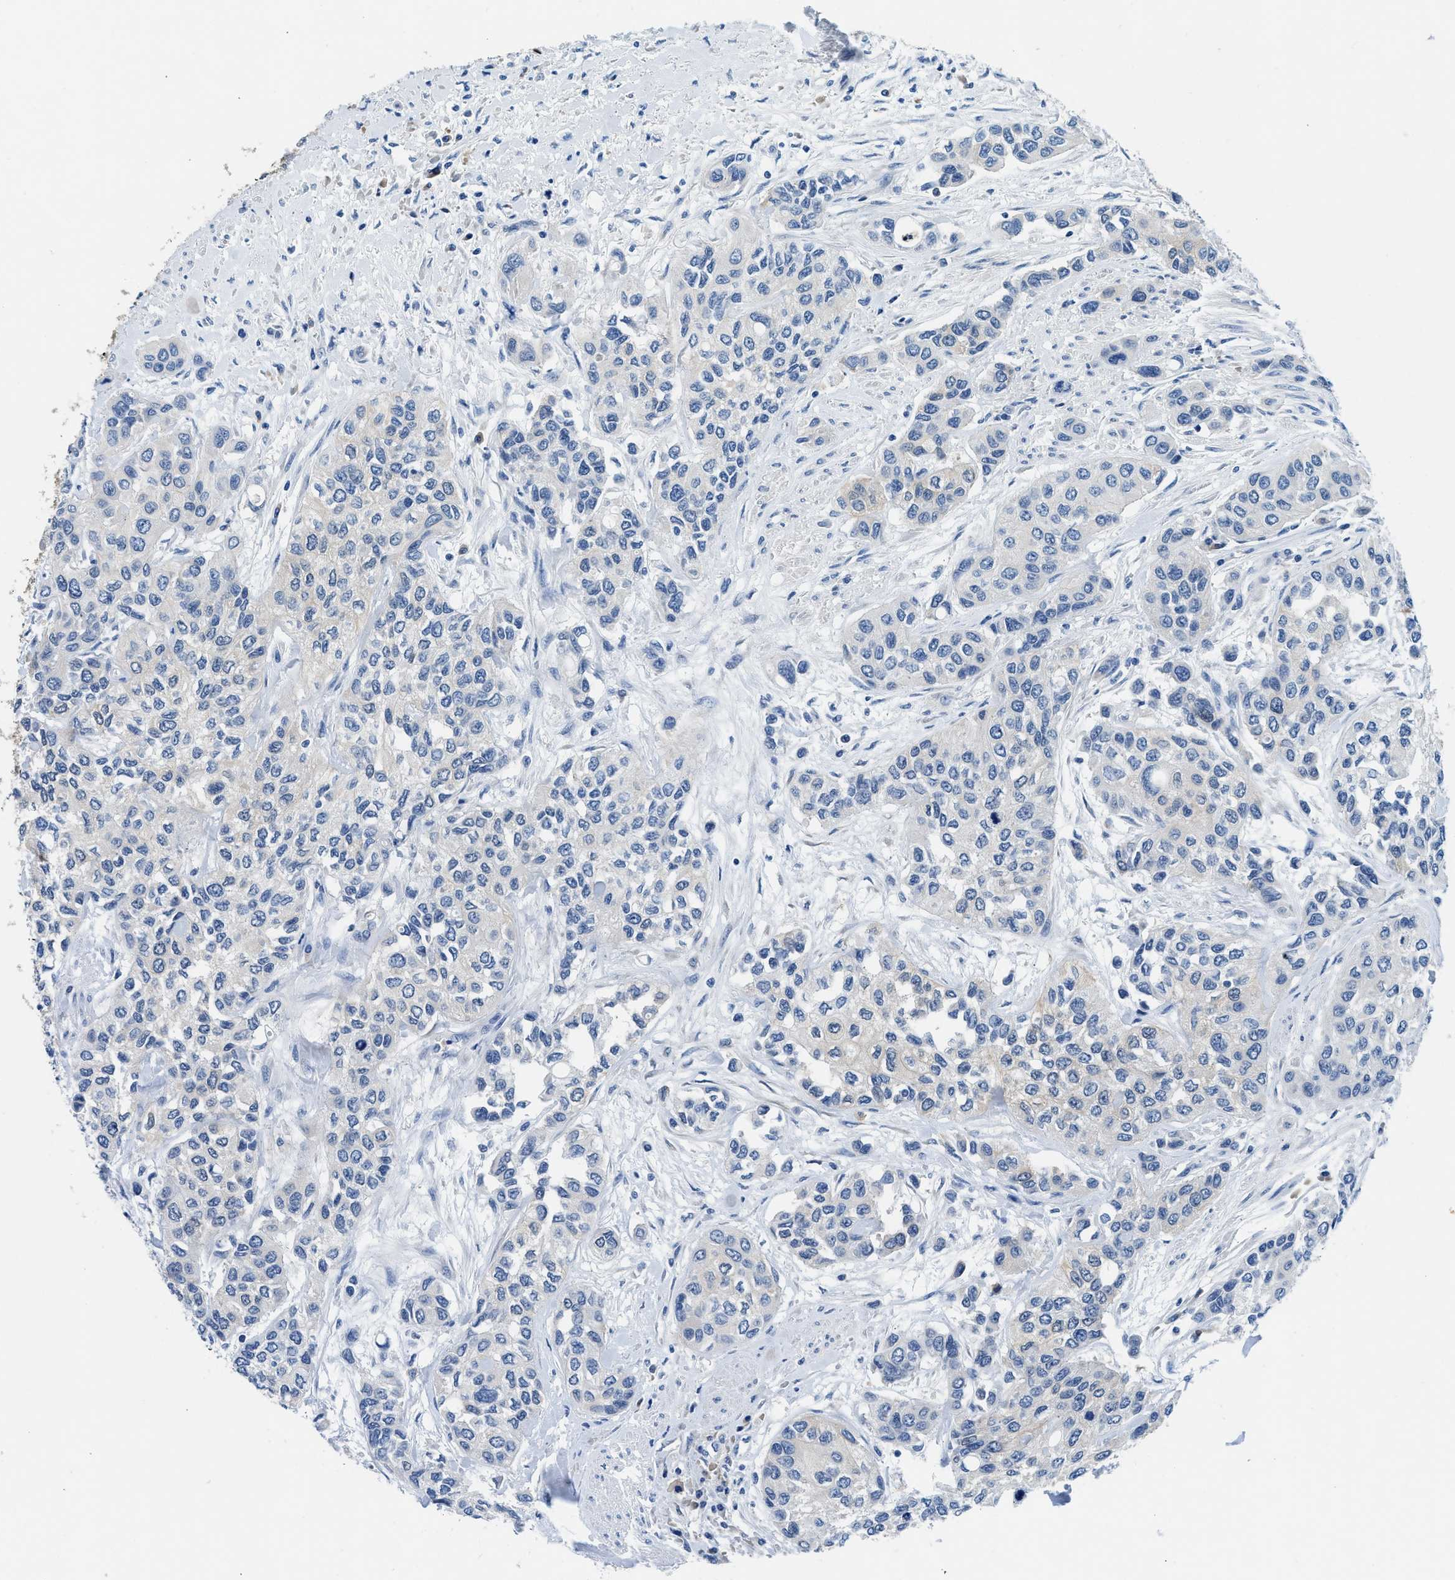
{"staining": {"intensity": "negative", "quantity": "none", "location": "none"}, "tissue": "urothelial cancer", "cell_type": "Tumor cells", "image_type": "cancer", "snomed": [{"axis": "morphology", "description": "Urothelial carcinoma, High grade"}, {"axis": "topography", "description": "Urinary bladder"}], "caption": "Tumor cells are negative for protein expression in human urothelial cancer.", "gene": "FADS6", "patient": {"sex": "female", "age": 56}}